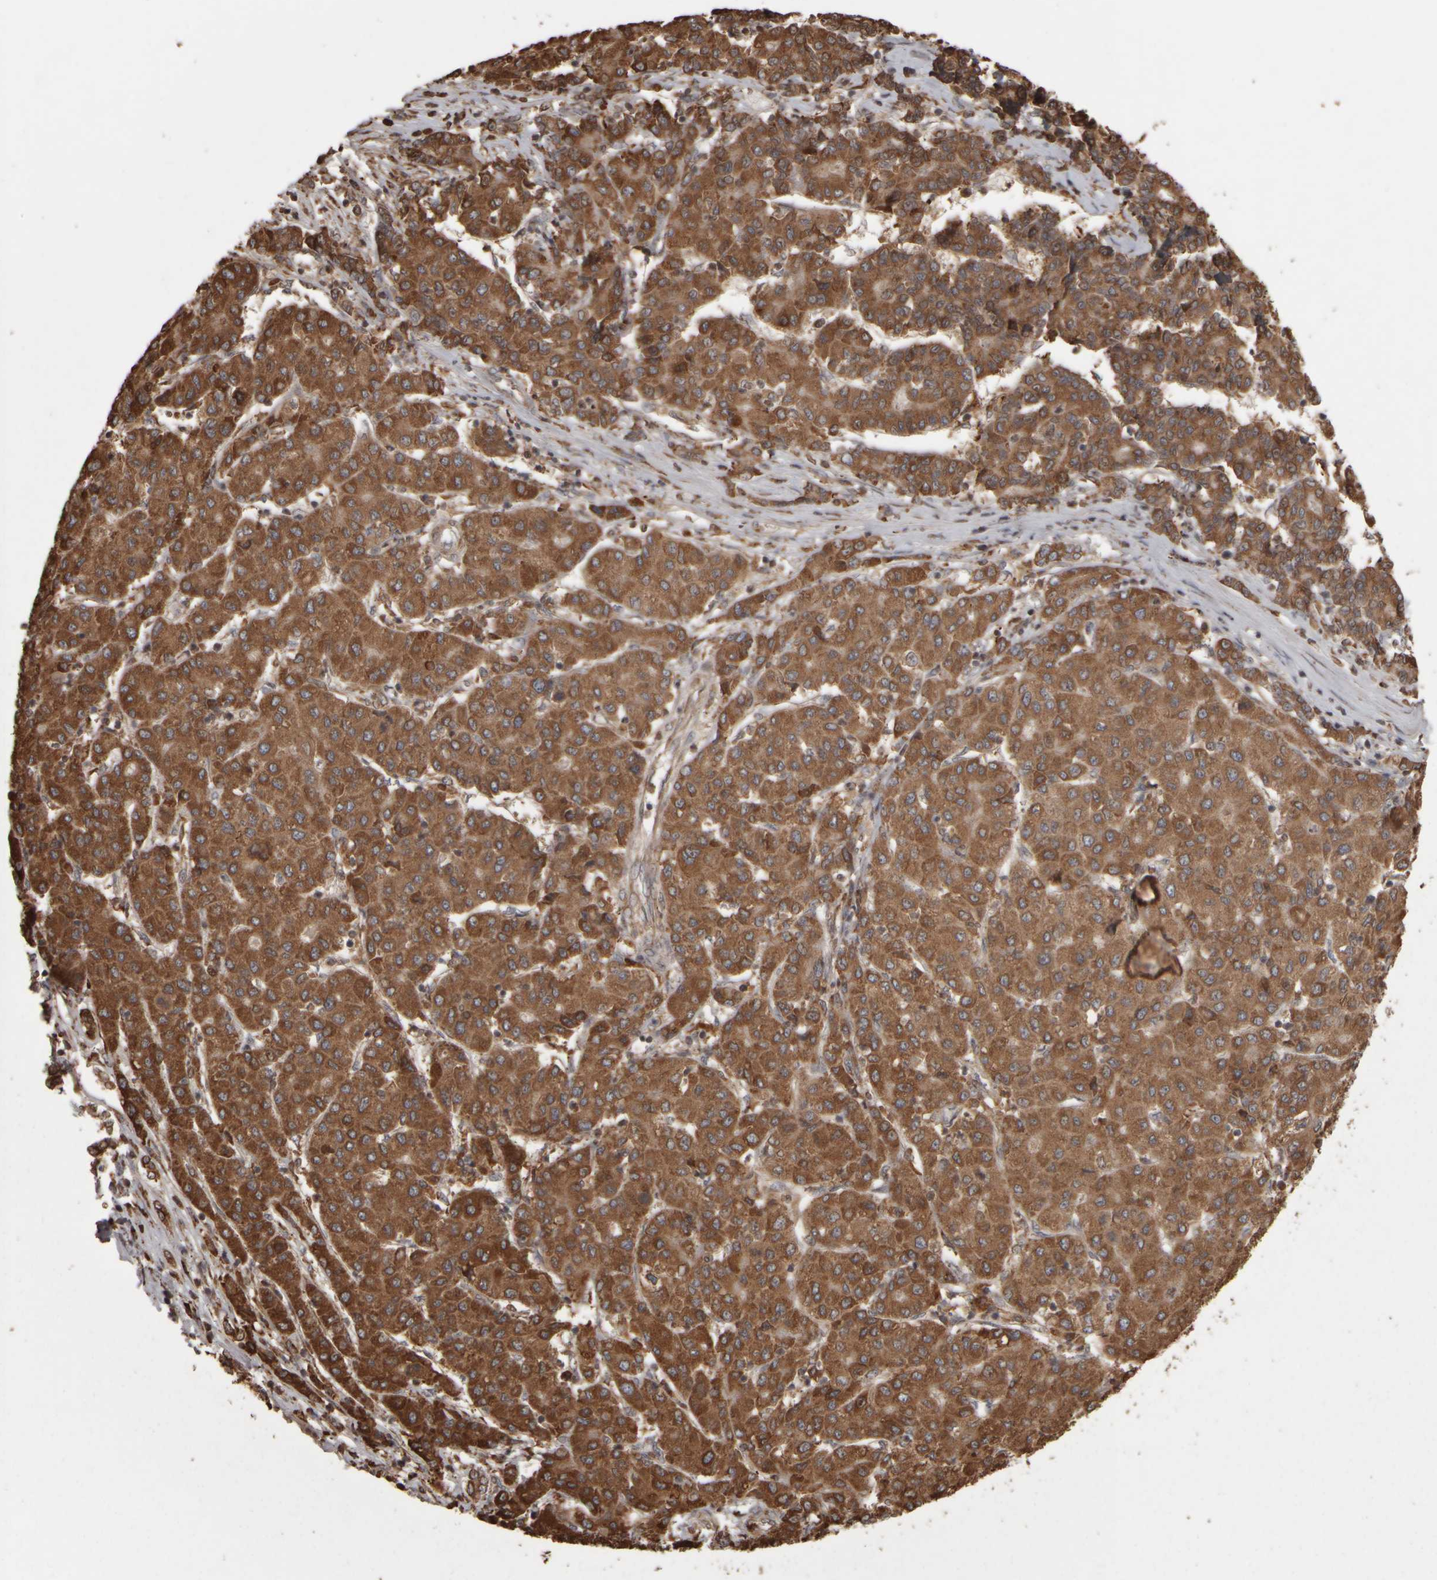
{"staining": {"intensity": "strong", "quantity": ">75%", "location": "cytoplasmic/membranous"}, "tissue": "liver cancer", "cell_type": "Tumor cells", "image_type": "cancer", "snomed": [{"axis": "morphology", "description": "Carcinoma, Hepatocellular, NOS"}, {"axis": "topography", "description": "Liver"}], "caption": "Brown immunohistochemical staining in human liver cancer (hepatocellular carcinoma) displays strong cytoplasmic/membranous staining in approximately >75% of tumor cells. Using DAB (brown) and hematoxylin (blue) stains, captured at high magnification using brightfield microscopy.", "gene": "AGBL3", "patient": {"sex": "male", "age": 65}}